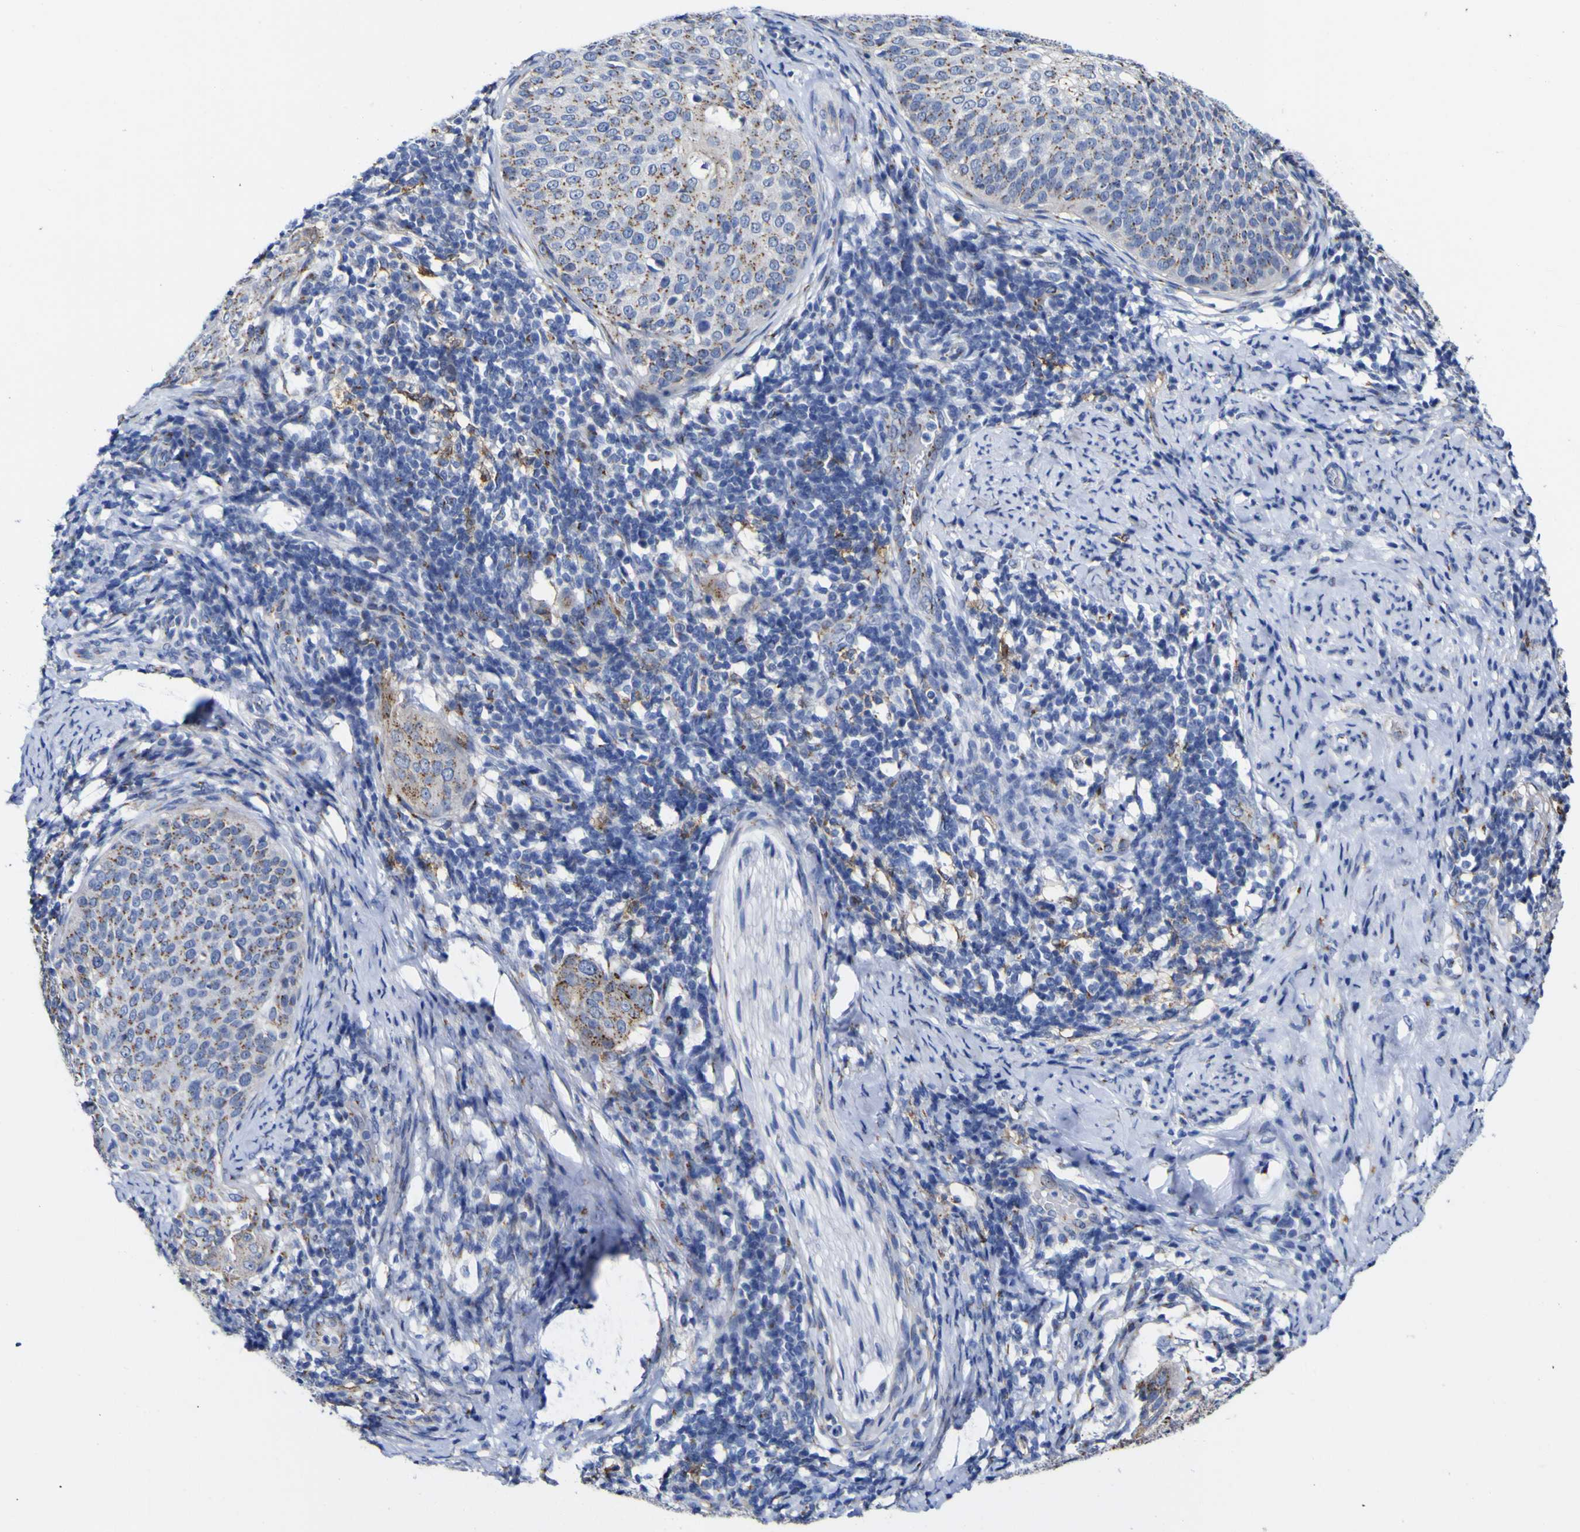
{"staining": {"intensity": "moderate", "quantity": "25%-75%", "location": "cytoplasmic/membranous"}, "tissue": "cervical cancer", "cell_type": "Tumor cells", "image_type": "cancer", "snomed": [{"axis": "morphology", "description": "Squamous cell carcinoma, NOS"}, {"axis": "topography", "description": "Cervix"}], "caption": "Cervical cancer stained with DAB (3,3'-diaminobenzidine) immunohistochemistry (IHC) demonstrates medium levels of moderate cytoplasmic/membranous expression in approximately 25%-75% of tumor cells. (DAB IHC, brown staining for protein, blue staining for nuclei).", "gene": "GOLM1", "patient": {"sex": "female", "age": 51}}